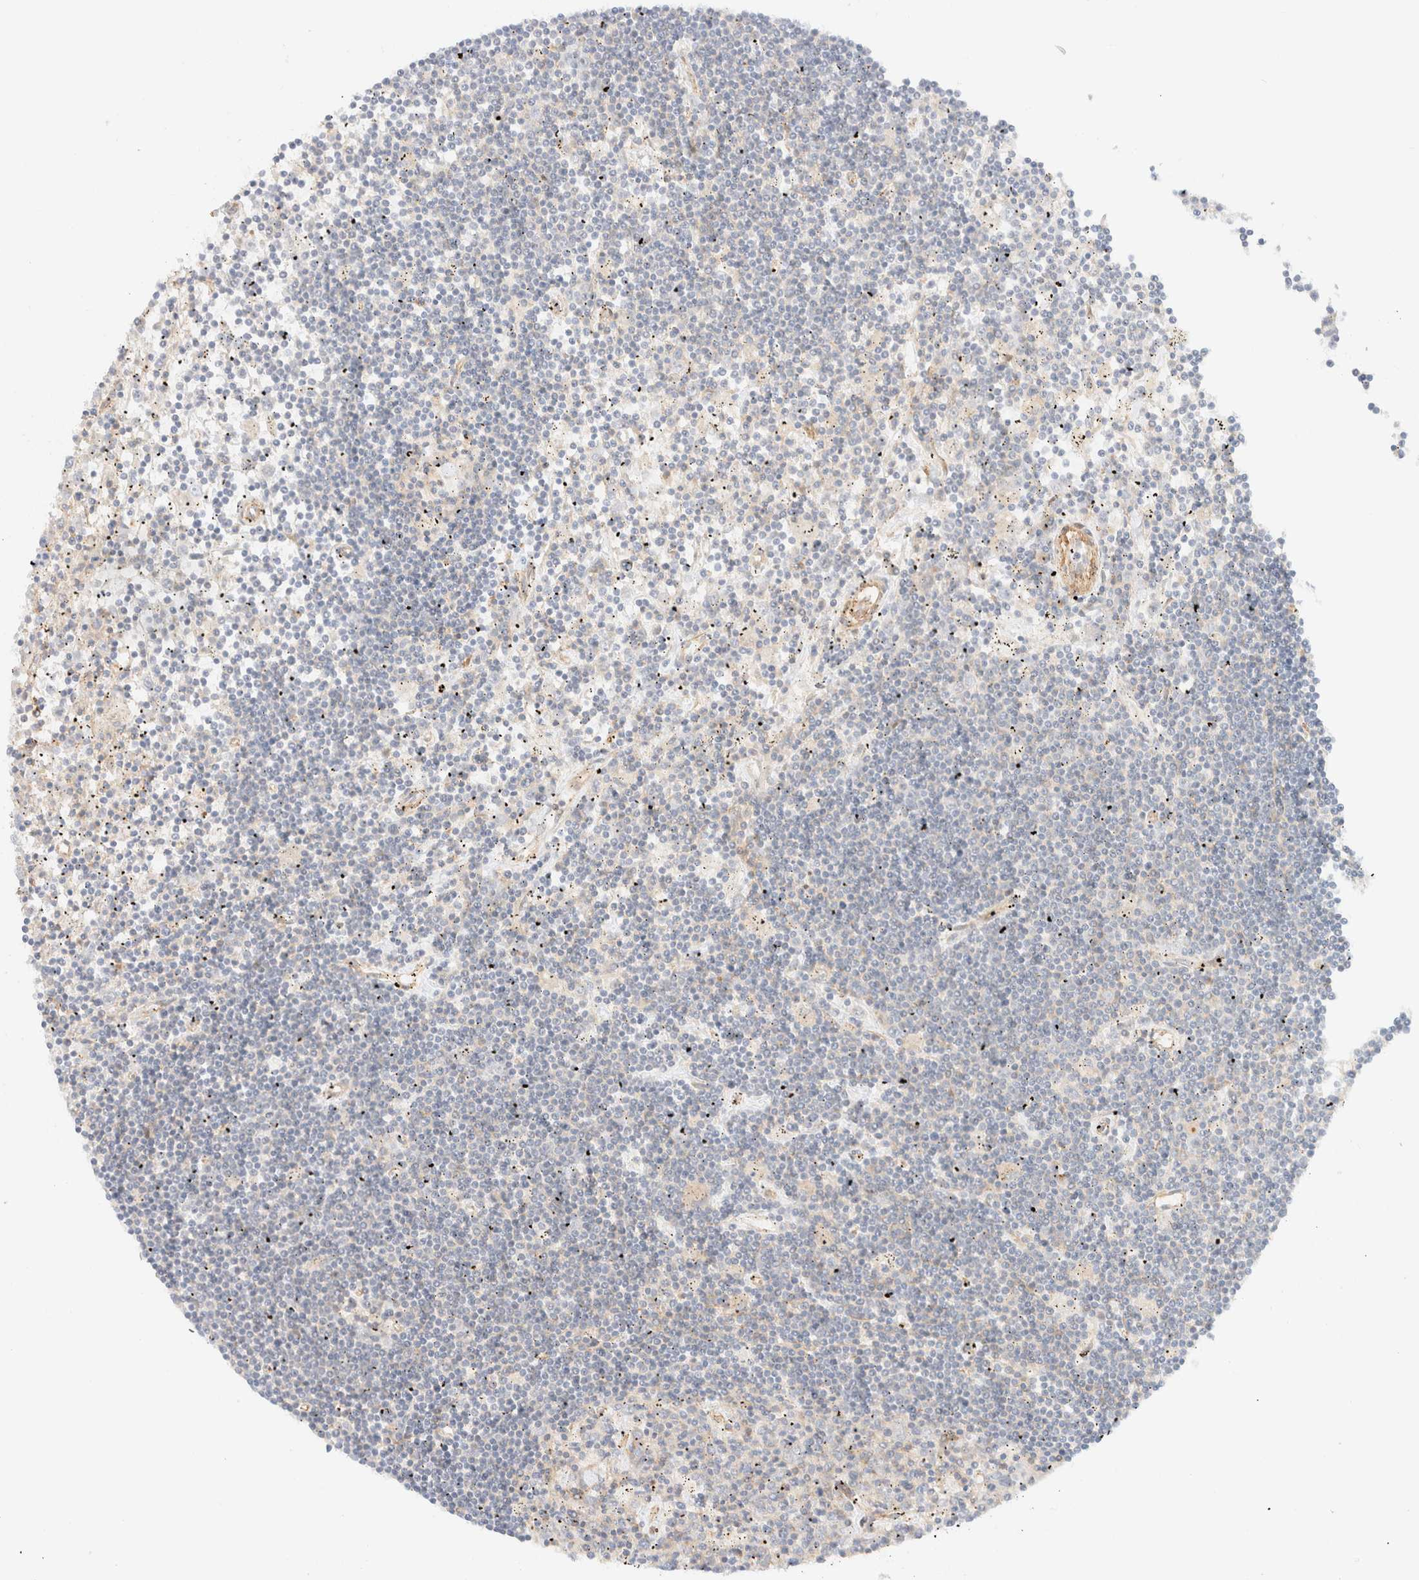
{"staining": {"intensity": "negative", "quantity": "none", "location": "none"}, "tissue": "lymphoma", "cell_type": "Tumor cells", "image_type": "cancer", "snomed": [{"axis": "morphology", "description": "Malignant lymphoma, non-Hodgkin's type, Low grade"}, {"axis": "topography", "description": "Spleen"}], "caption": "Tumor cells show no significant expression in malignant lymphoma, non-Hodgkin's type (low-grade).", "gene": "MYO10", "patient": {"sex": "male", "age": 76}}